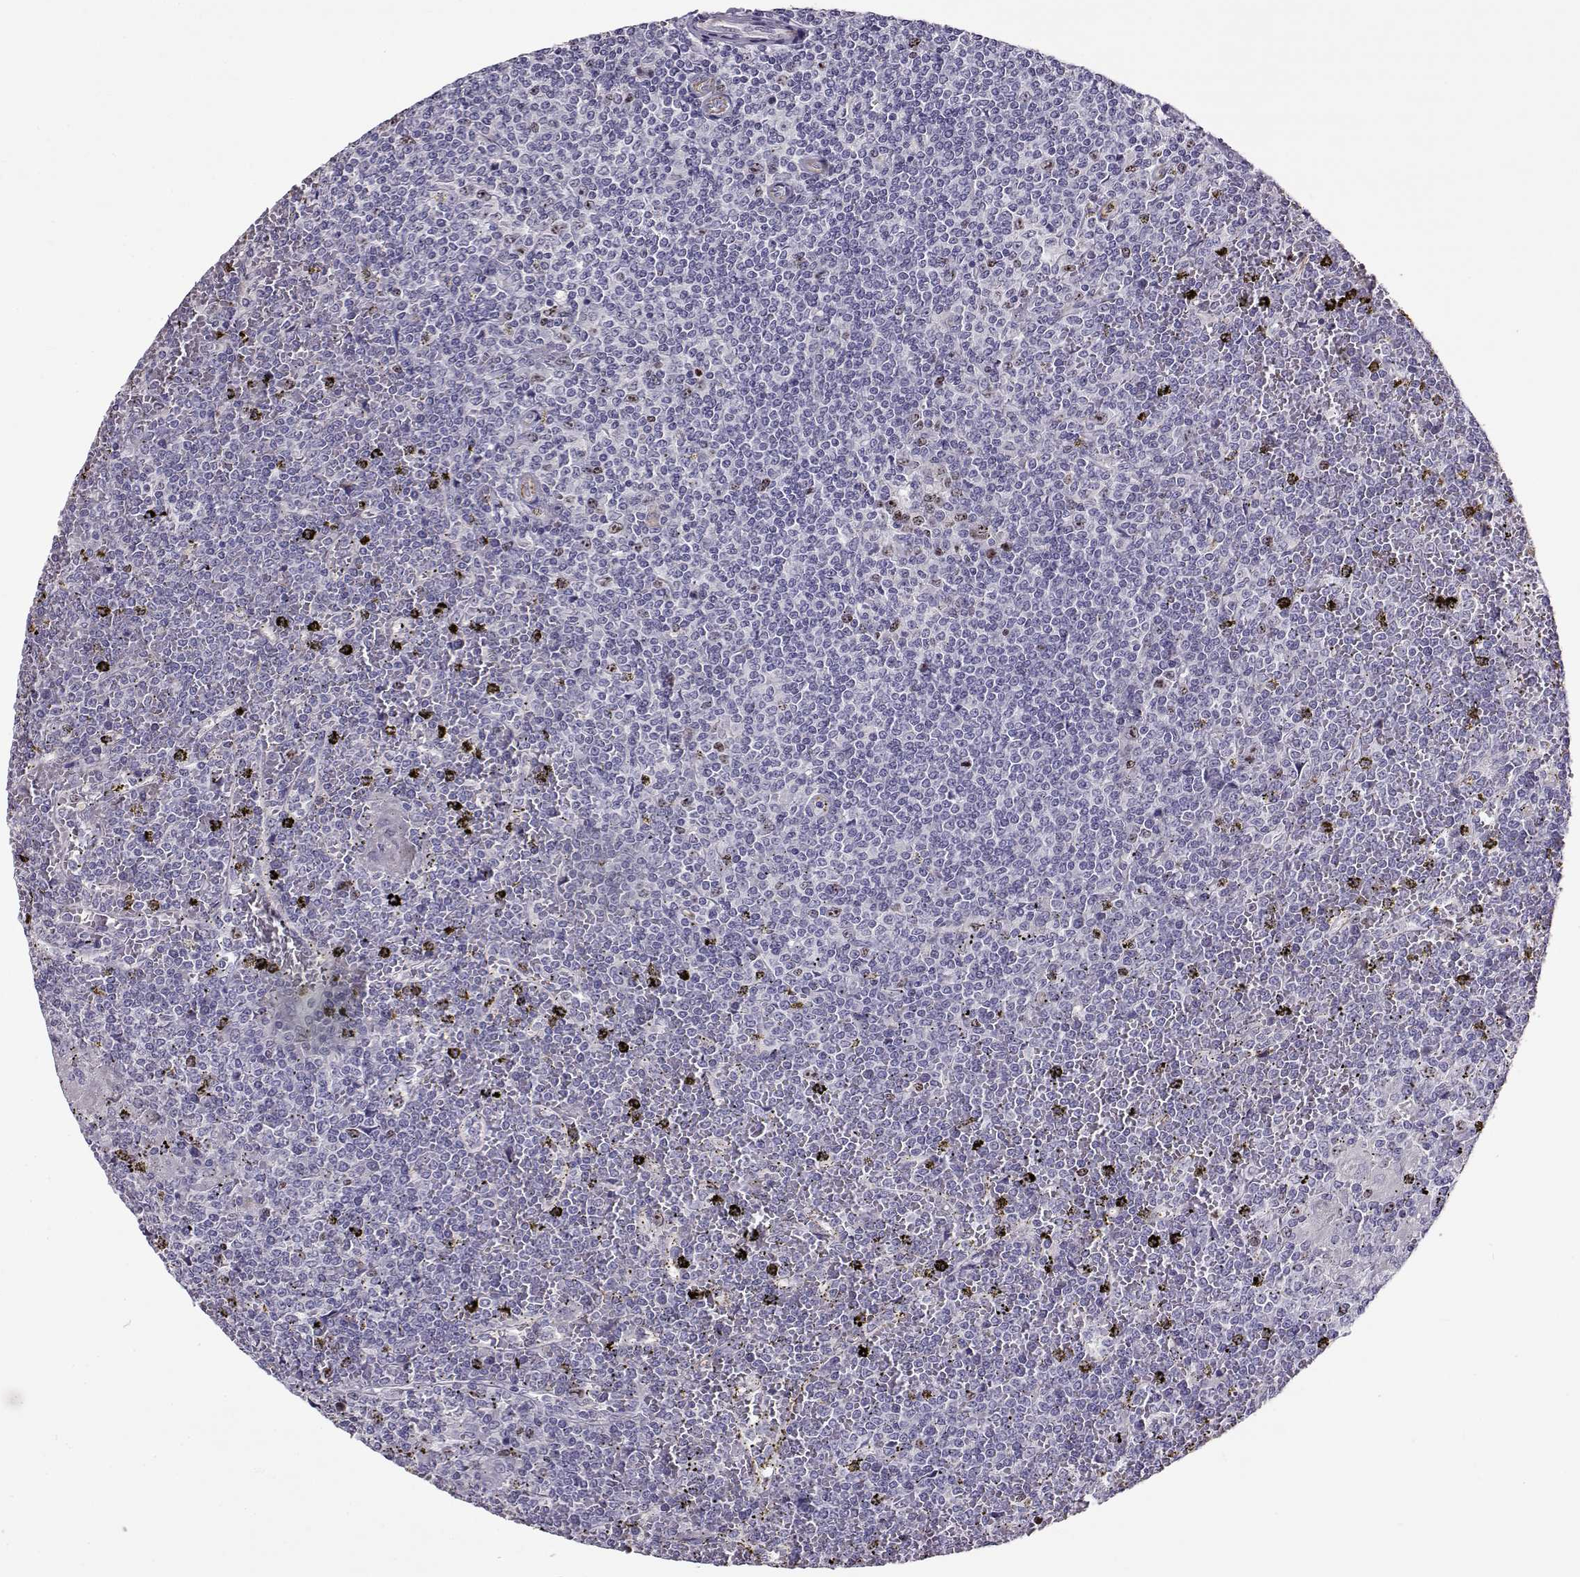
{"staining": {"intensity": "negative", "quantity": "none", "location": "none"}, "tissue": "lymphoma", "cell_type": "Tumor cells", "image_type": "cancer", "snomed": [{"axis": "morphology", "description": "Malignant lymphoma, non-Hodgkin's type, Low grade"}, {"axis": "topography", "description": "Spleen"}], "caption": "IHC photomicrograph of human lymphoma stained for a protein (brown), which displays no positivity in tumor cells.", "gene": "NPW", "patient": {"sex": "female", "age": 19}}